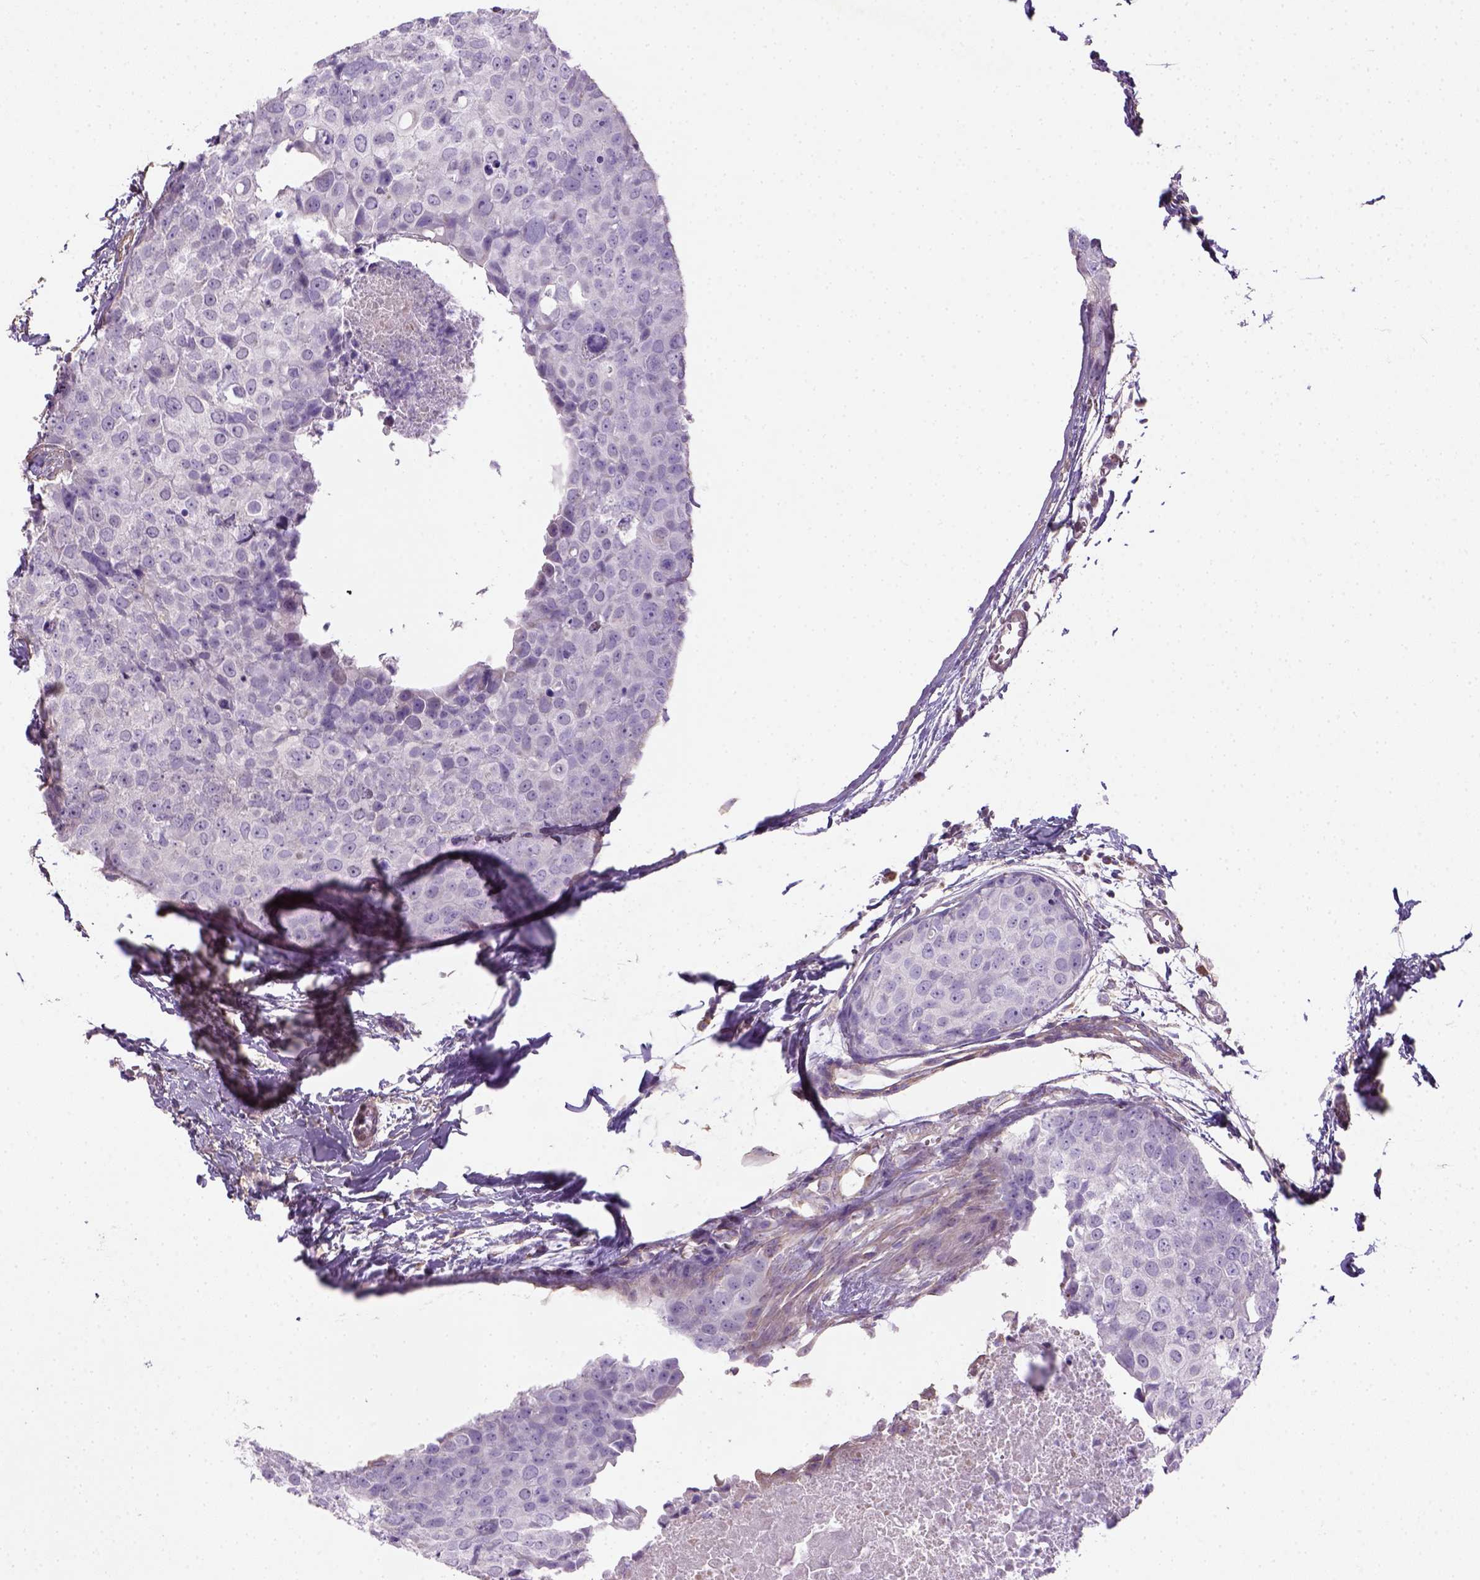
{"staining": {"intensity": "negative", "quantity": "none", "location": "none"}, "tissue": "breast cancer", "cell_type": "Tumor cells", "image_type": "cancer", "snomed": [{"axis": "morphology", "description": "Duct carcinoma"}, {"axis": "topography", "description": "Breast"}], "caption": "DAB immunohistochemical staining of human breast cancer demonstrates no significant staining in tumor cells. (Stains: DAB immunohistochemistry with hematoxylin counter stain, Microscopy: brightfield microscopy at high magnification).", "gene": "HTRA1", "patient": {"sex": "female", "age": 38}}